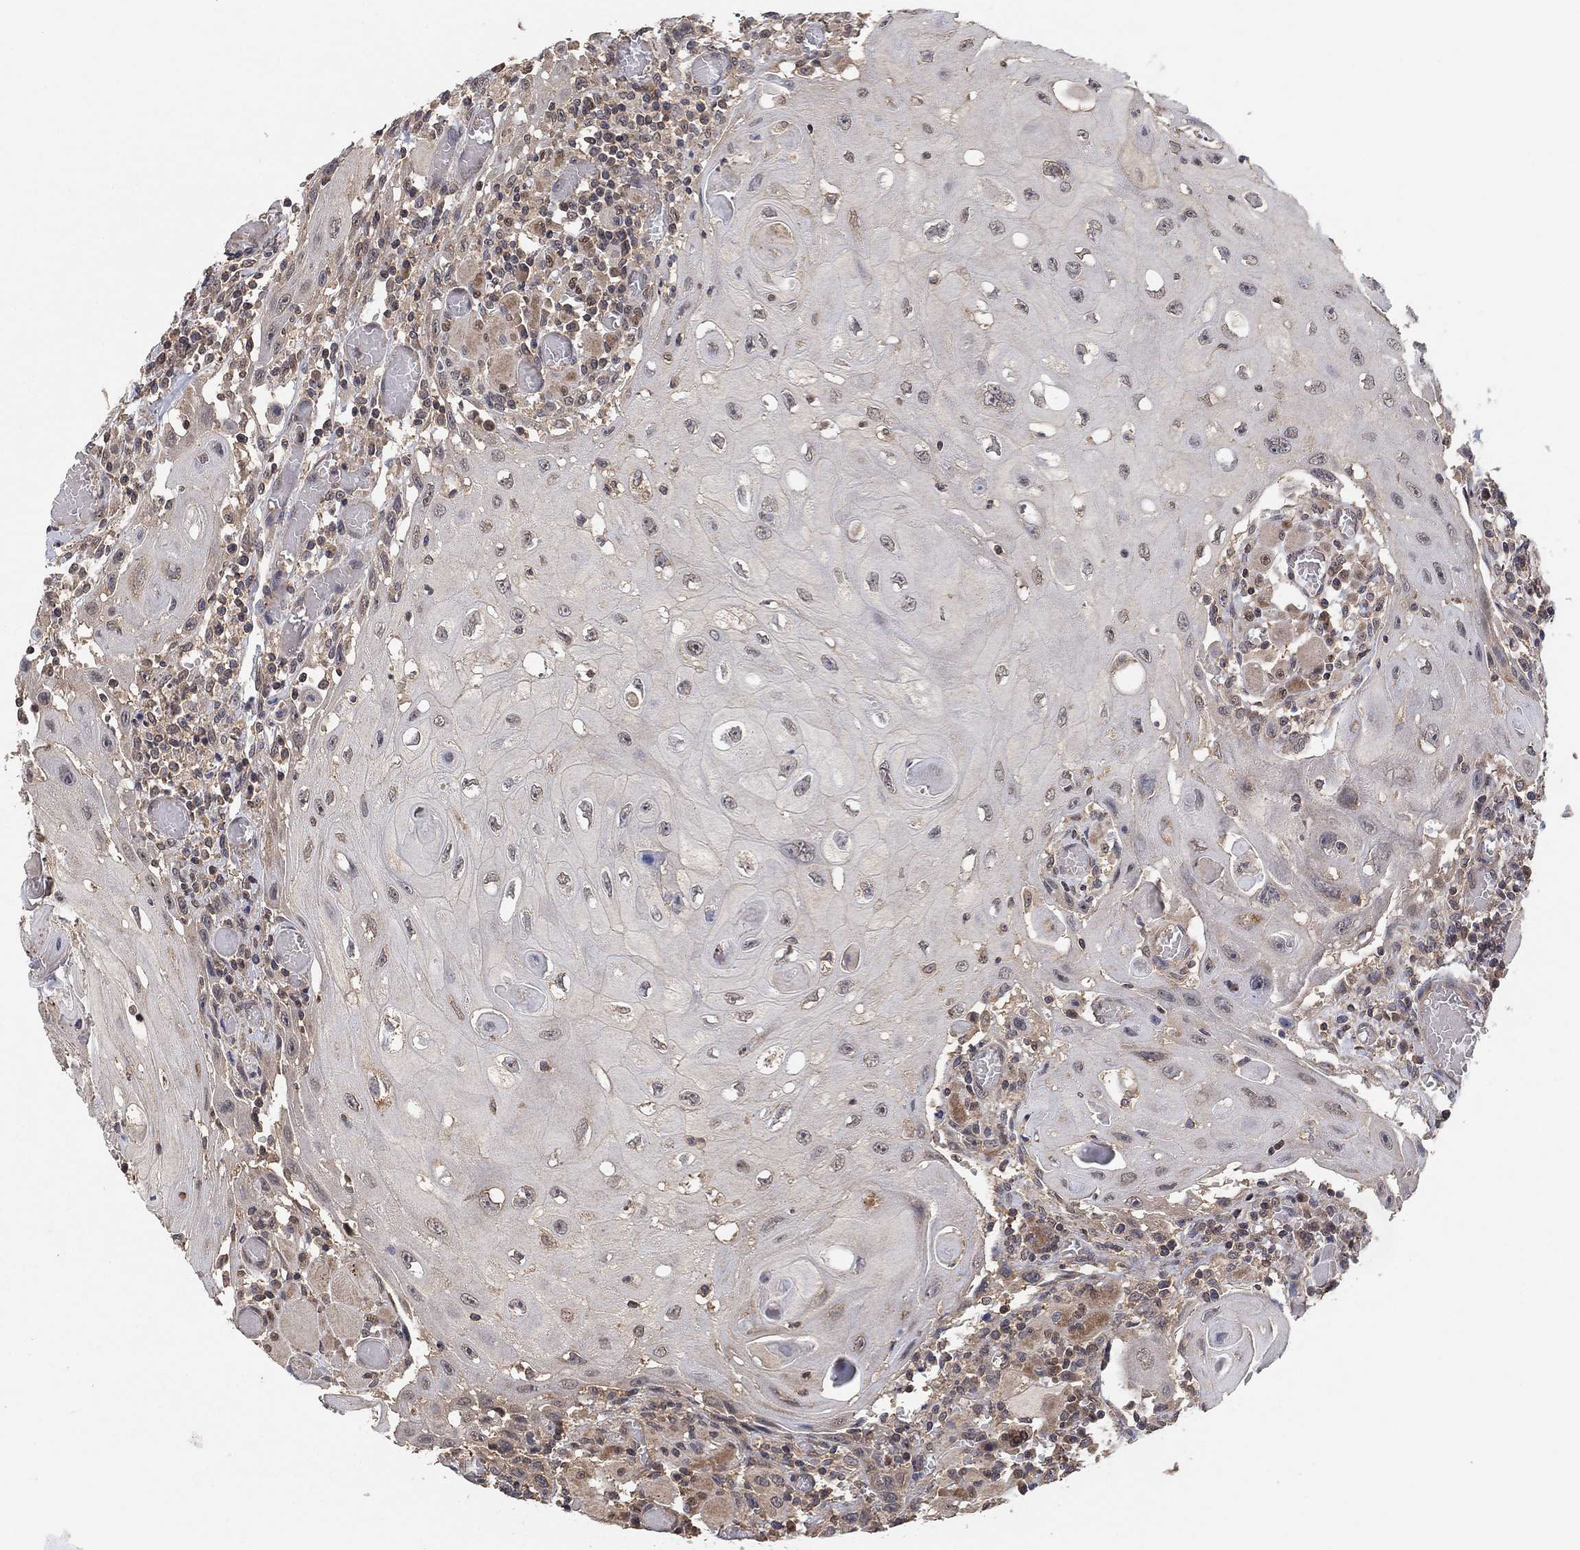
{"staining": {"intensity": "negative", "quantity": "none", "location": "none"}, "tissue": "head and neck cancer", "cell_type": "Tumor cells", "image_type": "cancer", "snomed": [{"axis": "morphology", "description": "Normal tissue, NOS"}, {"axis": "morphology", "description": "Squamous cell carcinoma, NOS"}, {"axis": "topography", "description": "Oral tissue"}, {"axis": "topography", "description": "Head-Neck"}], "caption": "Tumor cells are negative for brown protein staining in head and neck cancer.", "gene": "CCDC43", "patient": {"sex": "male", "age": 71}}